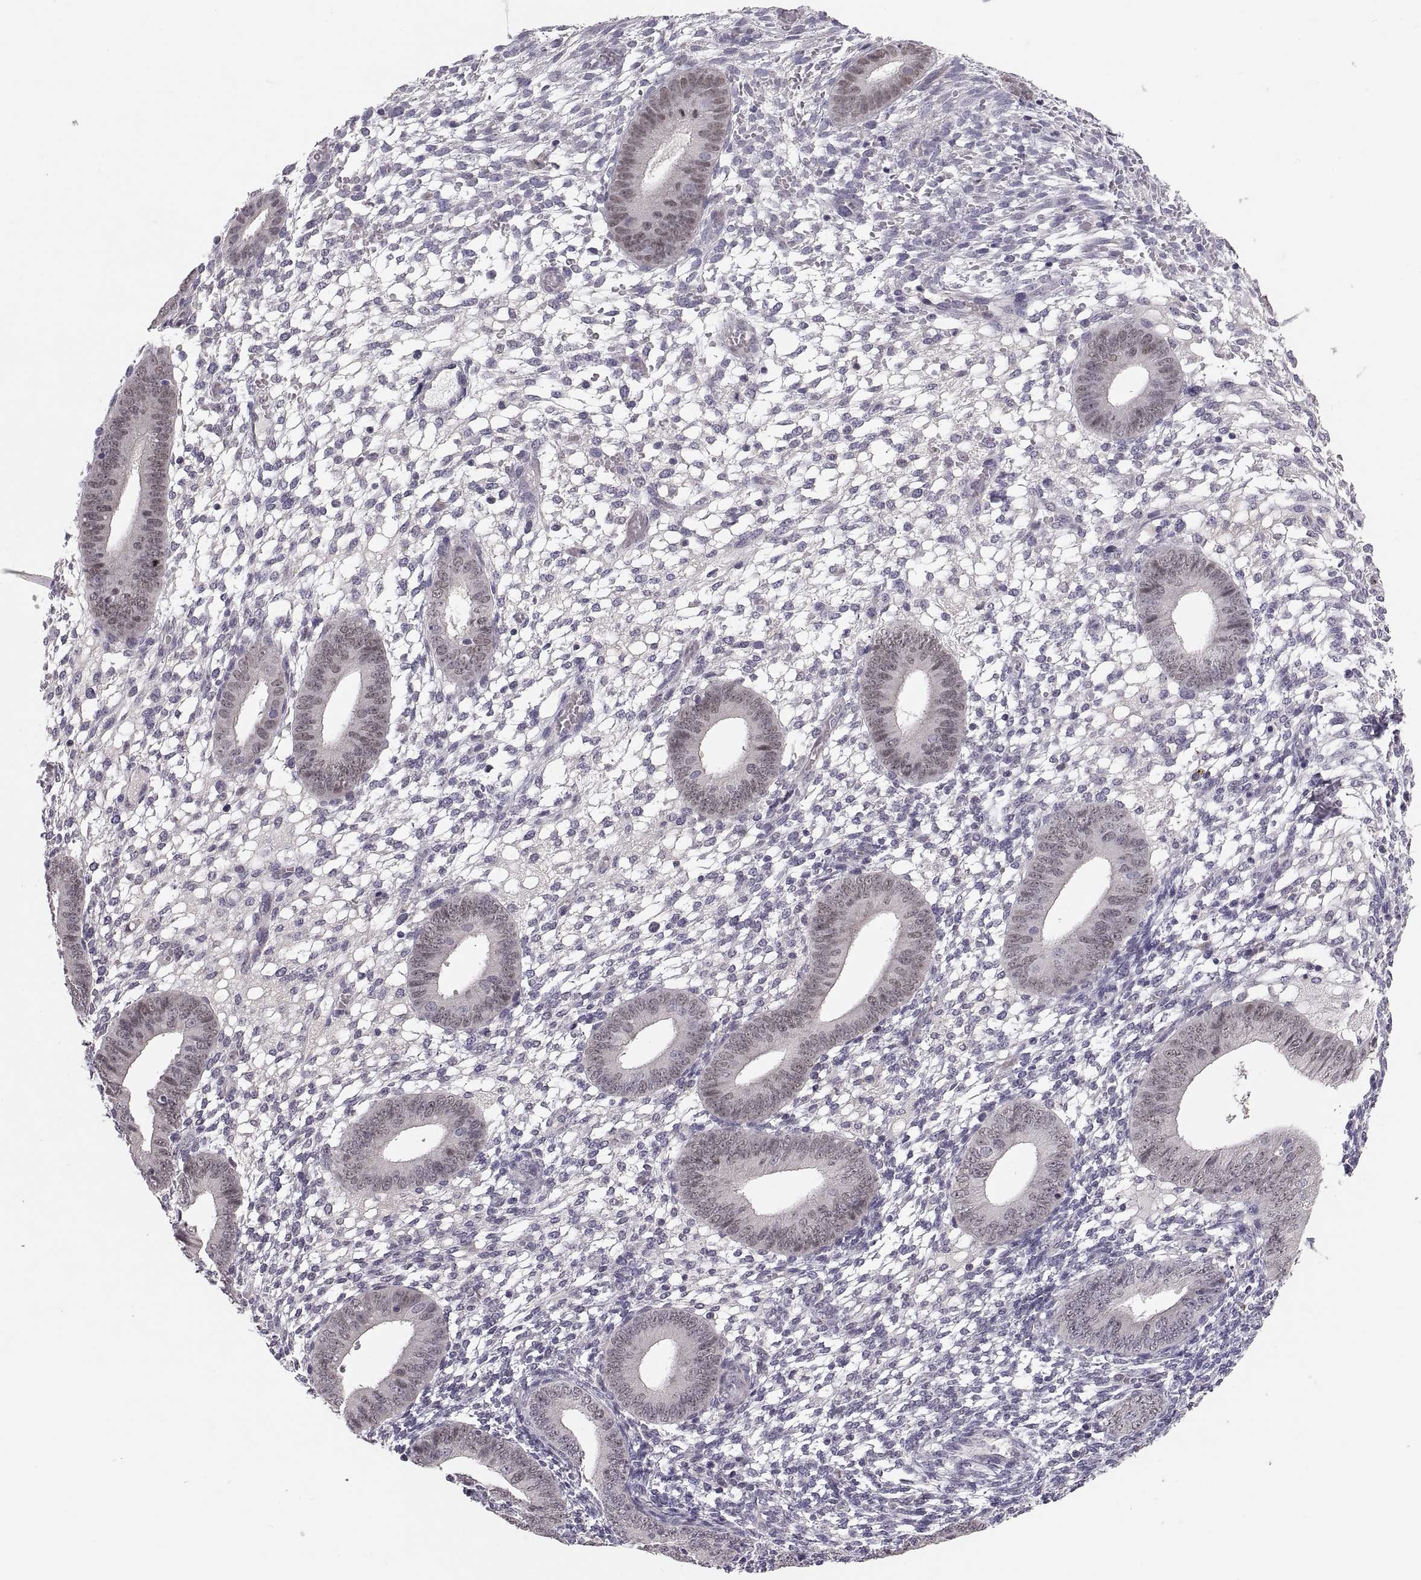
{"staining": {"intensity": "negative", "quantity": "none", "location": "none"}, "tissue": "endometrium", "cell_type": "Cells in endometrial stroma", "image_type": "normal", "snomed": [{"axis": "morphology", "description": "Normal tissue, NOS"}, {"axis": "topography", "description": "Endometrium"}], "caption": "There is no significant positivity in cells in endometrial stroma of endometrium. (DAB (3,3'-diaminobenzidine) immunohistochemistry (IHC), high magnification).", "gene": "PAX2", "patient": {"sex": "female", "age": 39}}